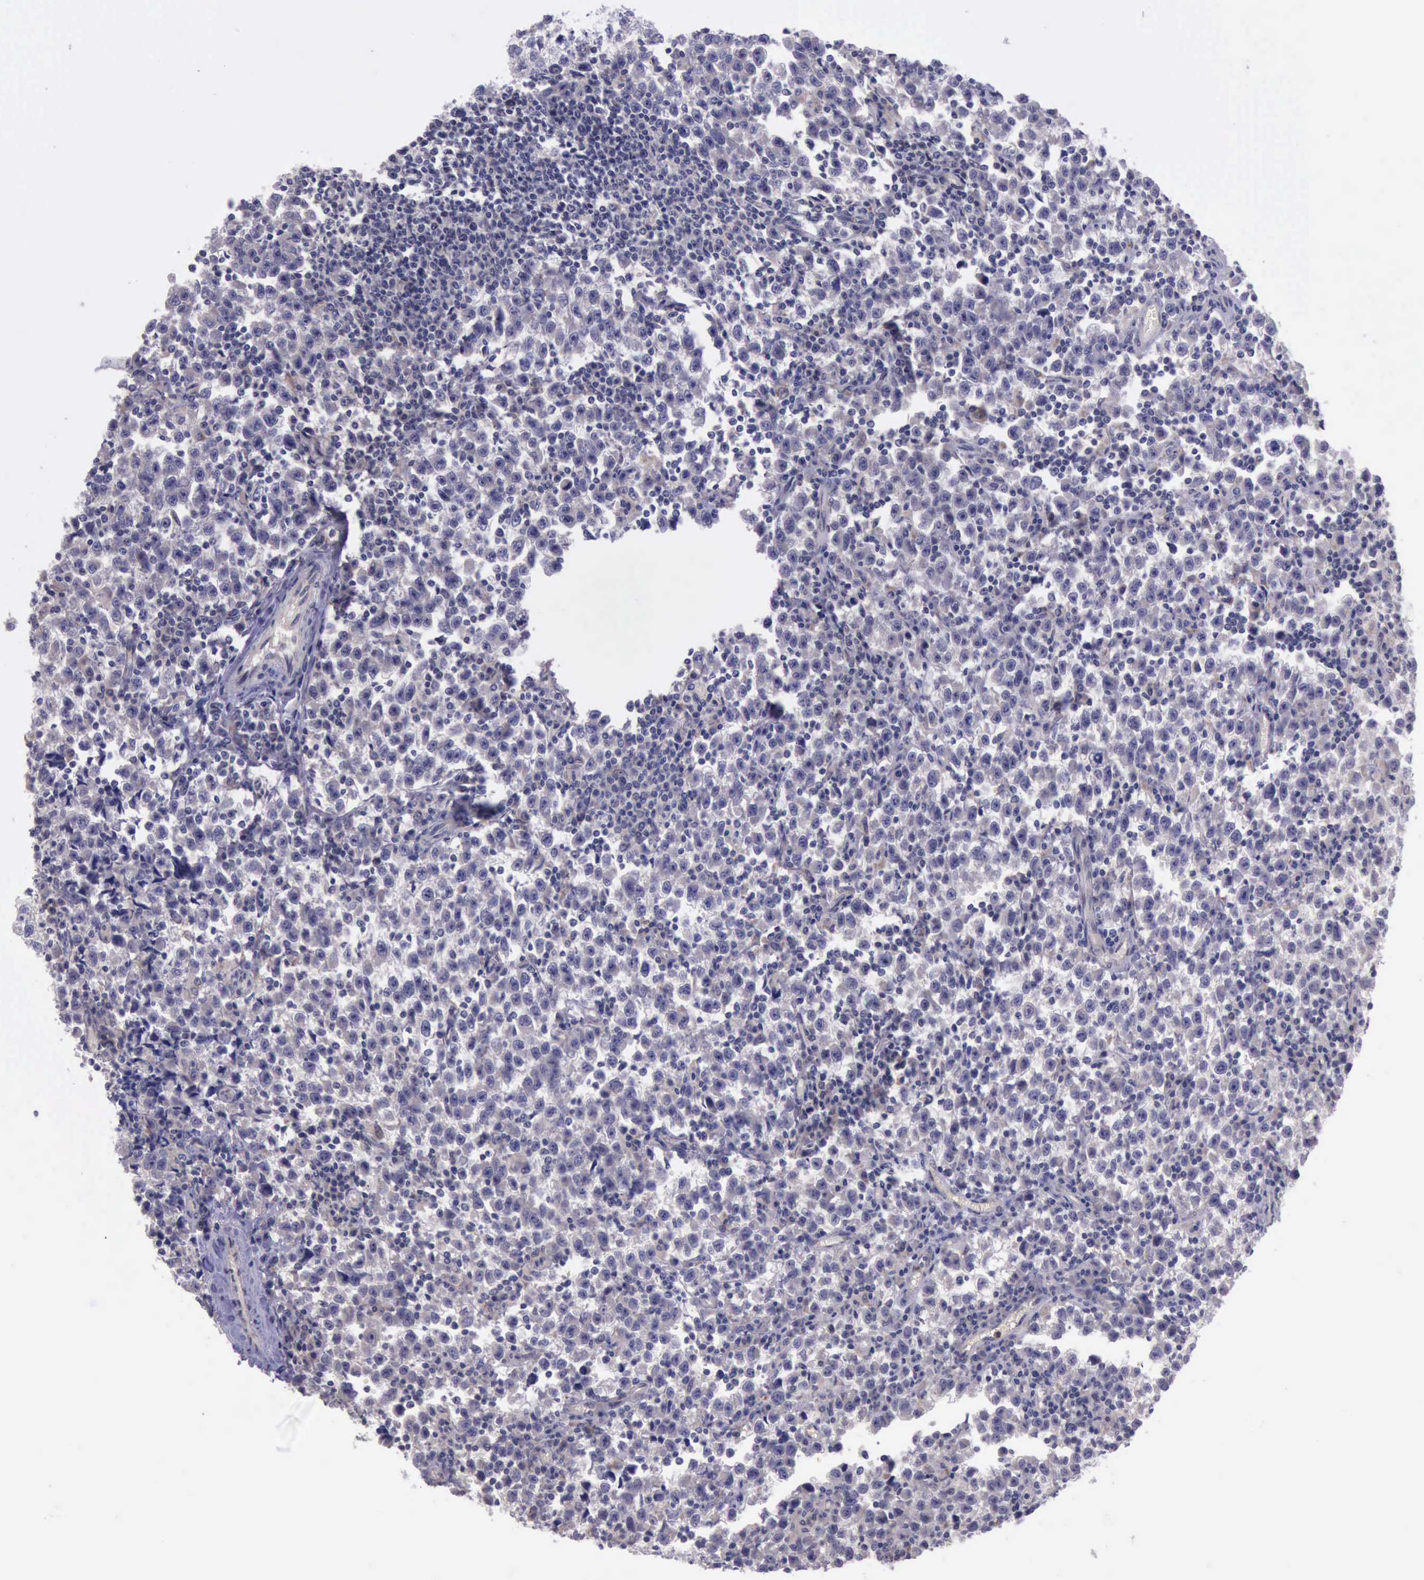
{"staining": {"intensity": "weak", "quantity": ">75%", "location": "cytoplasmic/membranous"}, "tissue": "testis cancer", "cell_type": "Tumor cells", "image_type": "cancer", "snomed": [{"axis": "morphology", "description": "Seminoma, NOS"}, {"axis": "topography", "description": "Testis"}], "caption": "This histopathology image demonstrates testis seminoma stained with immunohistochemistry to label a protein in brown. The cytoplasmic/membranous of tumor cells show weak positivity for the protein. Nuclei are counter-stained blue.", "gene": "PLEK2", "patient": {"sex": "male", "age": 35}}